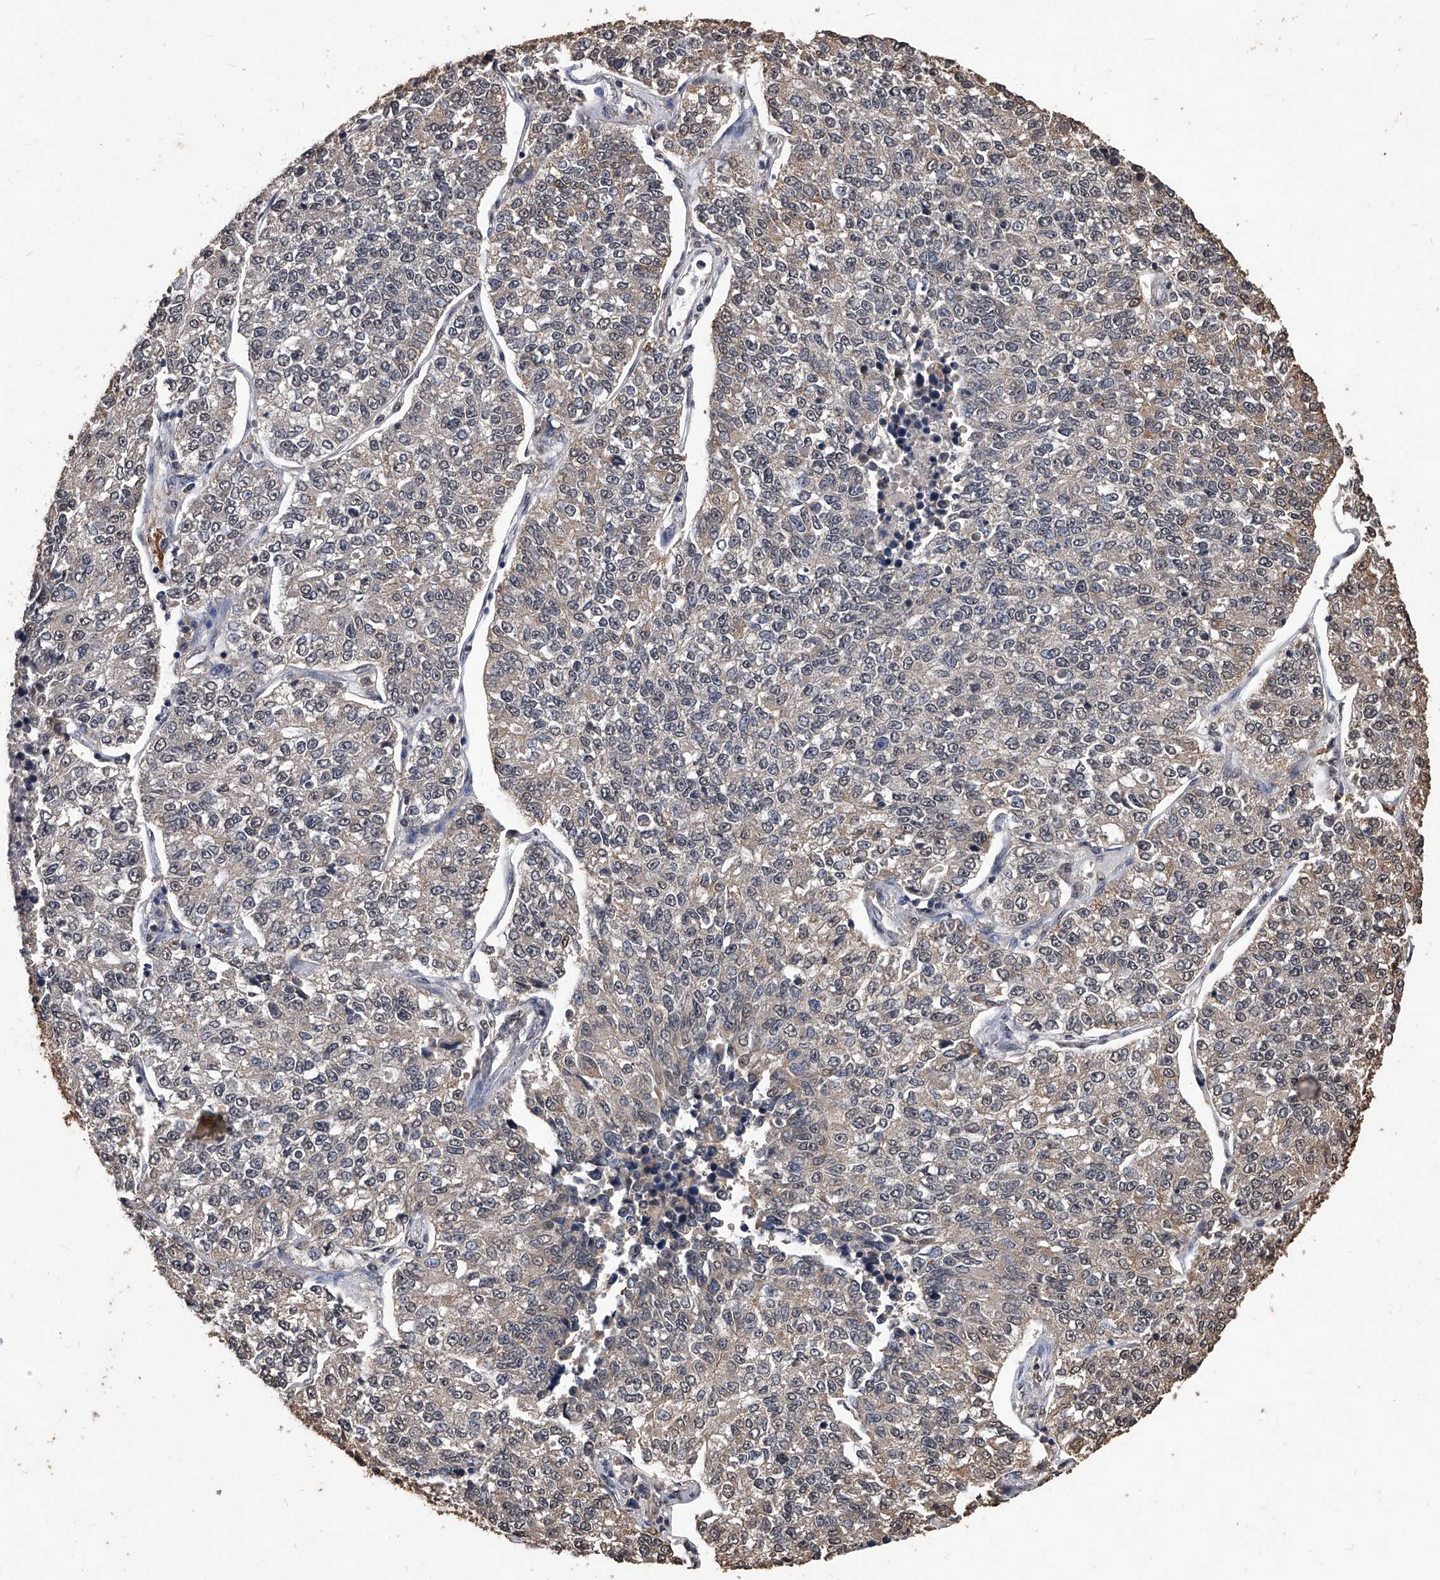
{"staining": {"intensity": "negative", "quantity": "none", "location": "none"}, "tissue": "lung cancer", "cell_type": "Tumor cells", "image_type": "cancer", "snomed": [{"axis": "morphology", "description": "Adenocarcinoma, NOS"}, {"axis": "topography", "description": "Lung"}], "caption": "An IHC micrograph of lung cancer is shown. There is no staining in tumor cells of lung cancer.", "gene": "FBXL4", "patient": {"sex": "male", "age": 49}}